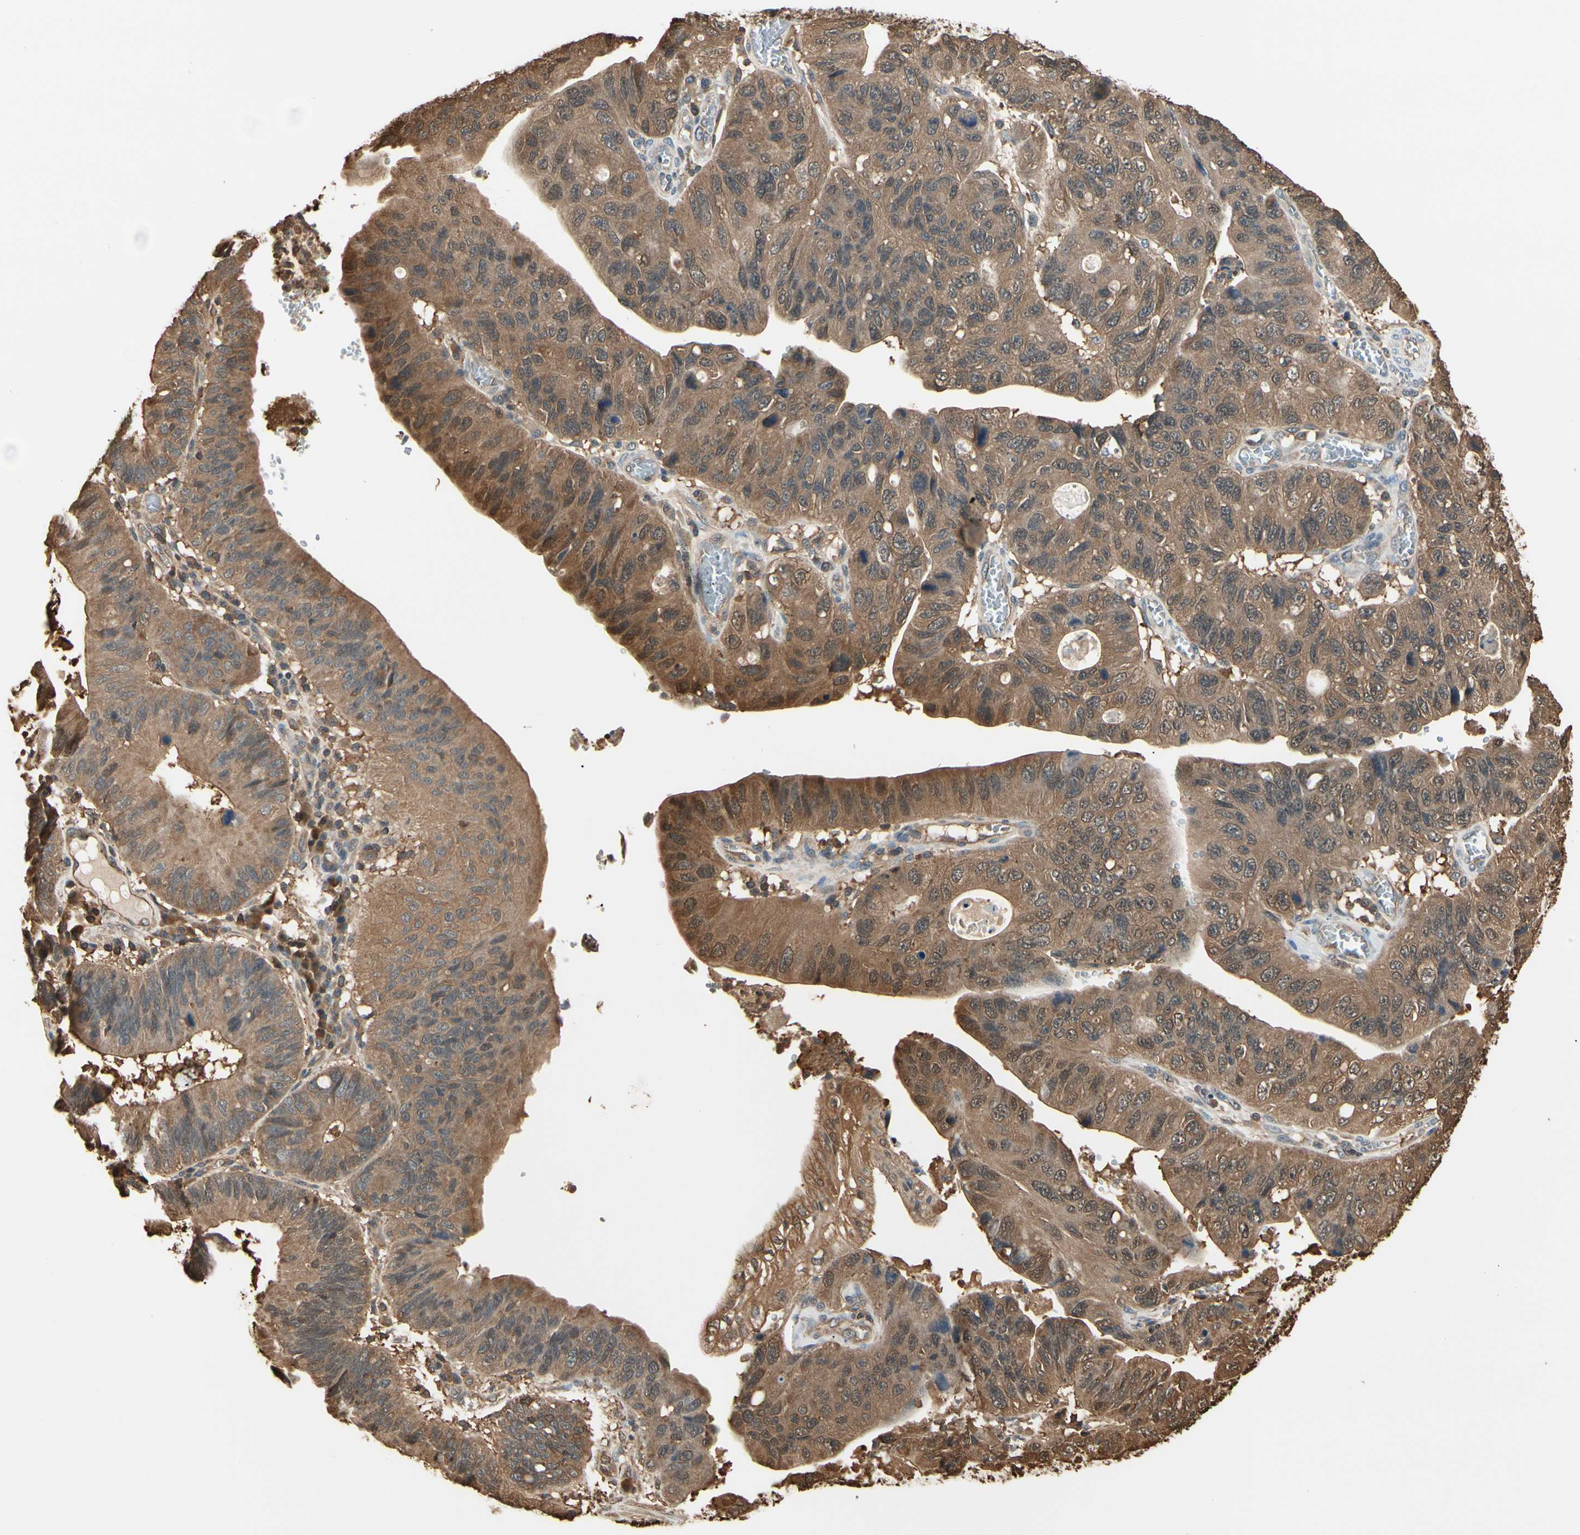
{"staining": {"intensity": "moderate", "quantity": ">75%", "location": "cytoplasmic/membranous"}, "tissue": "stomach cancer", "cell_type": "Tumor cells", "image_type": "cancer", "snomed": [{"axis": "morphology", "description": "Adenocarcinoma, NOS"}, {"axis": "topography", "description": "Stomach"}], "caption": "About >75% of tumor cells in stomach cancer display moderate cytoplasmic/membranous protein staining as visualized by brown immunohistochemical staining.", "gene": "YWHAE", "patient": {"sex": "male", "age": 59}}